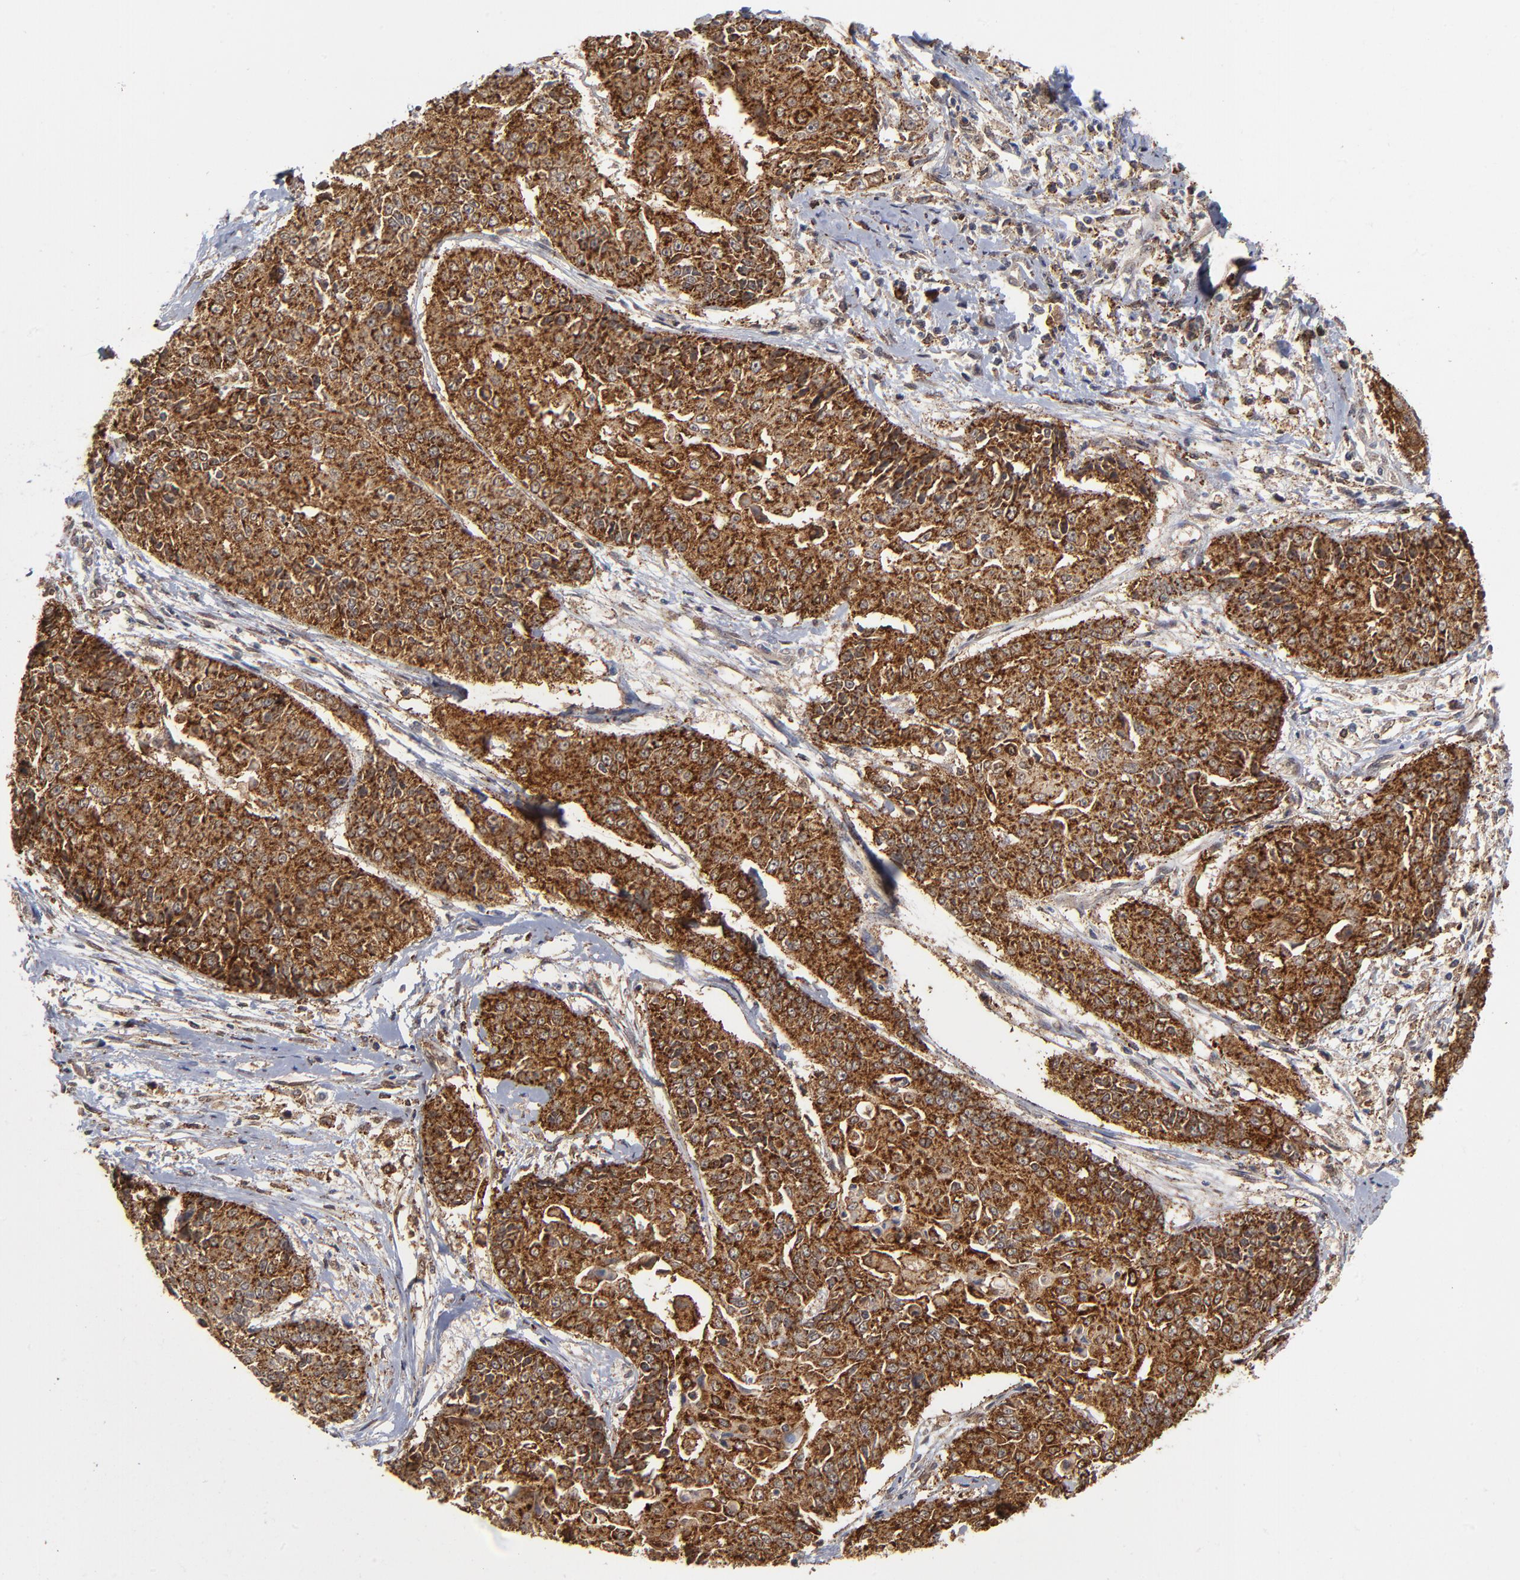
{"staining": {"intensity": "strong", "quantity": ">75%", "location": "cytoplasmic/membranous"}, "tissue": "cervical cancer", "cell_type": "Tumor cells", "image_type": "cancer", "snomed": [{"axis": "morphology", "description": "Squamous cell carcinoma, NOS"}, {"axis": "topography", "description": "Cervix"}], "caption": "Immunohistochemical staining of human cervical squamous cell carcinoma shows strong cytoplasmic/membranous protein positivity in approximately >75% of tumor cells.", "gene": "ASB8", "patient": {"sex": "female", "age": 64}}